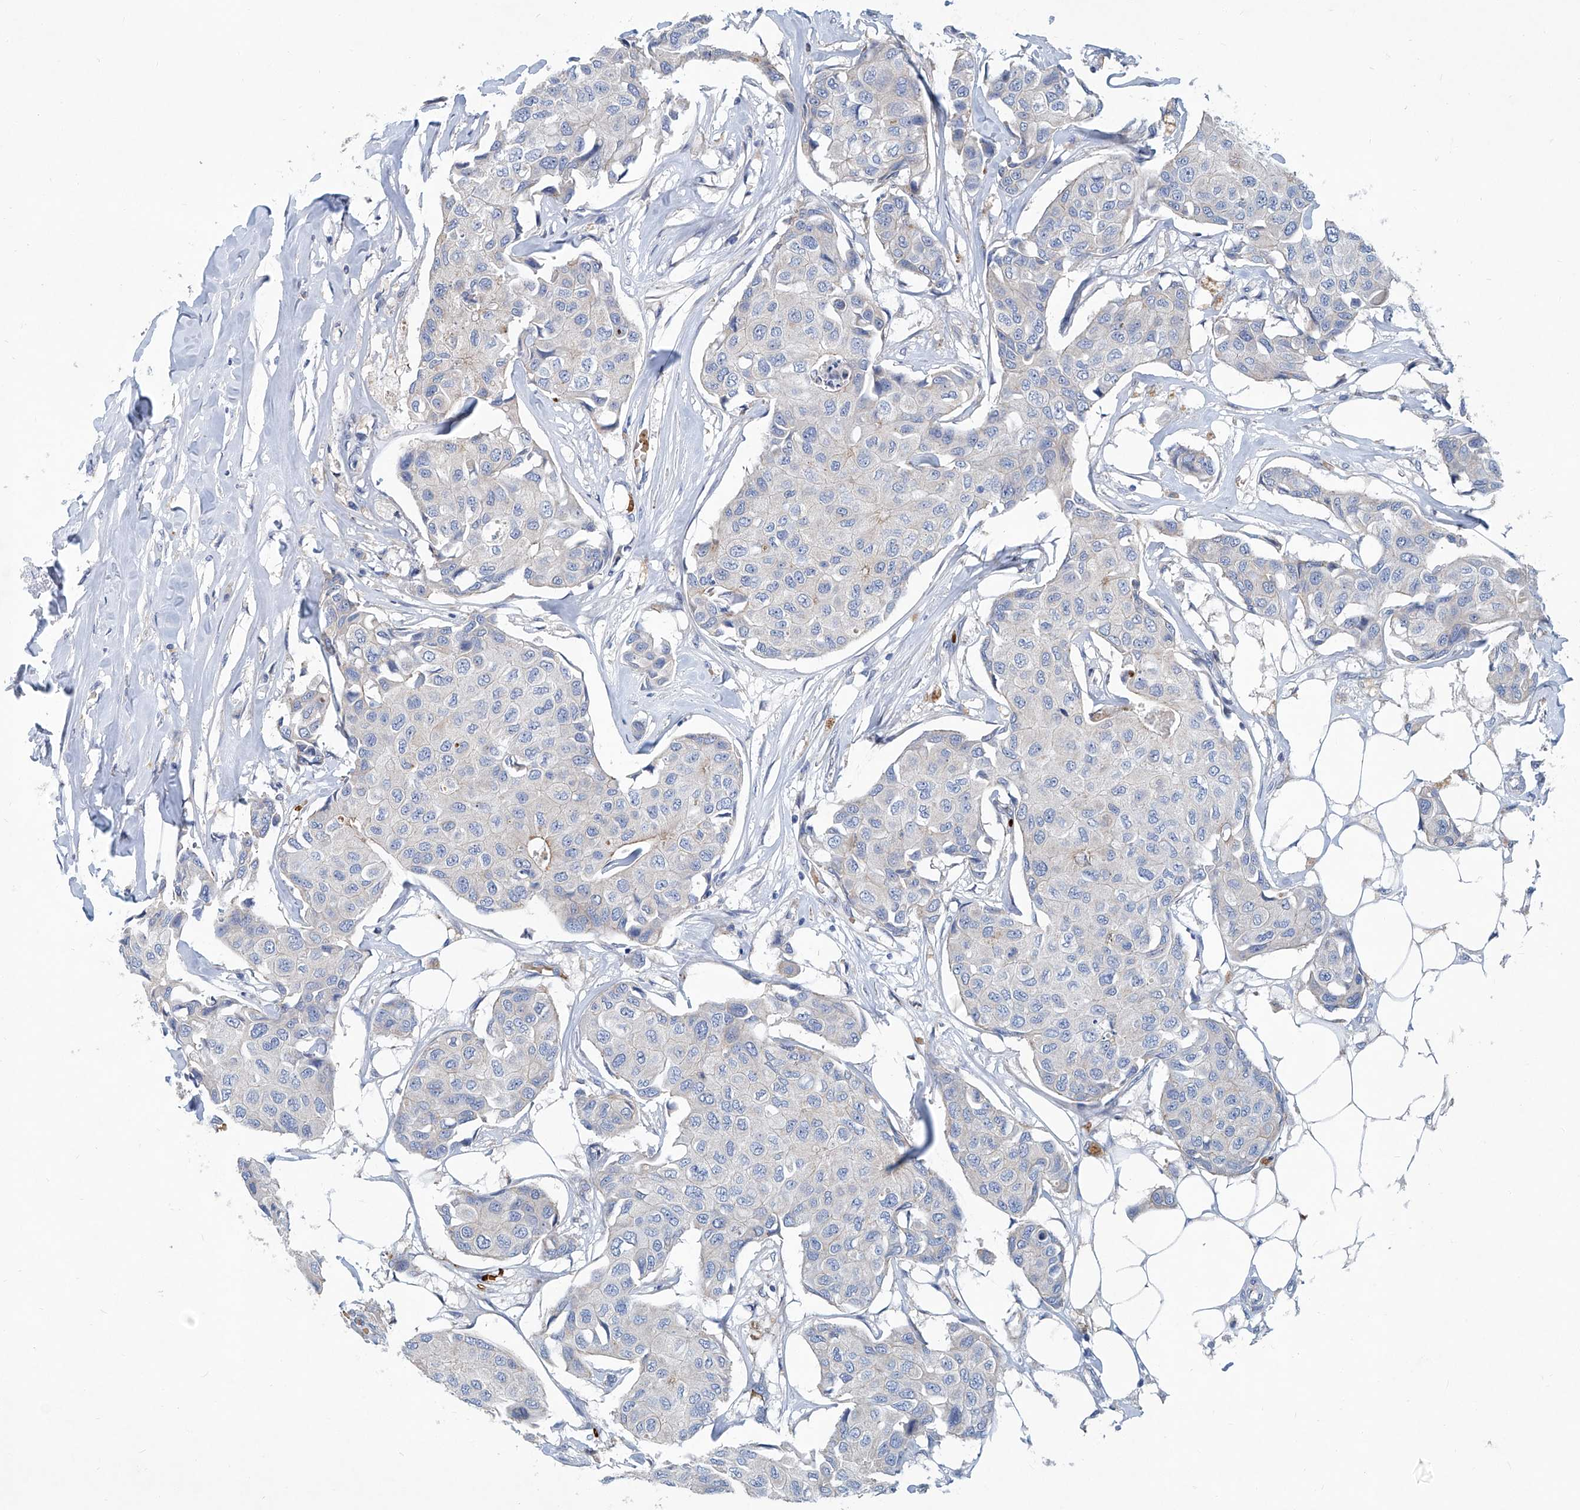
{"staining": {"intensity": "negative", "quantity": "none", "location": "none"}, "tissue": "breast cancer", "cell_type": "Tumor cells", "image_type": "cancer", "snomed": [{"axis": "morphology", "description": "Duct carcinoma"}, {"axis": "topography", "description": "Breast"}], "caption": "Breast cancer stained for a protein using immunohistochemistry (IHC) shows no positivity tumor cells.", "gene": "FPR2", "patient": {"sex": "female", "age": 80}}